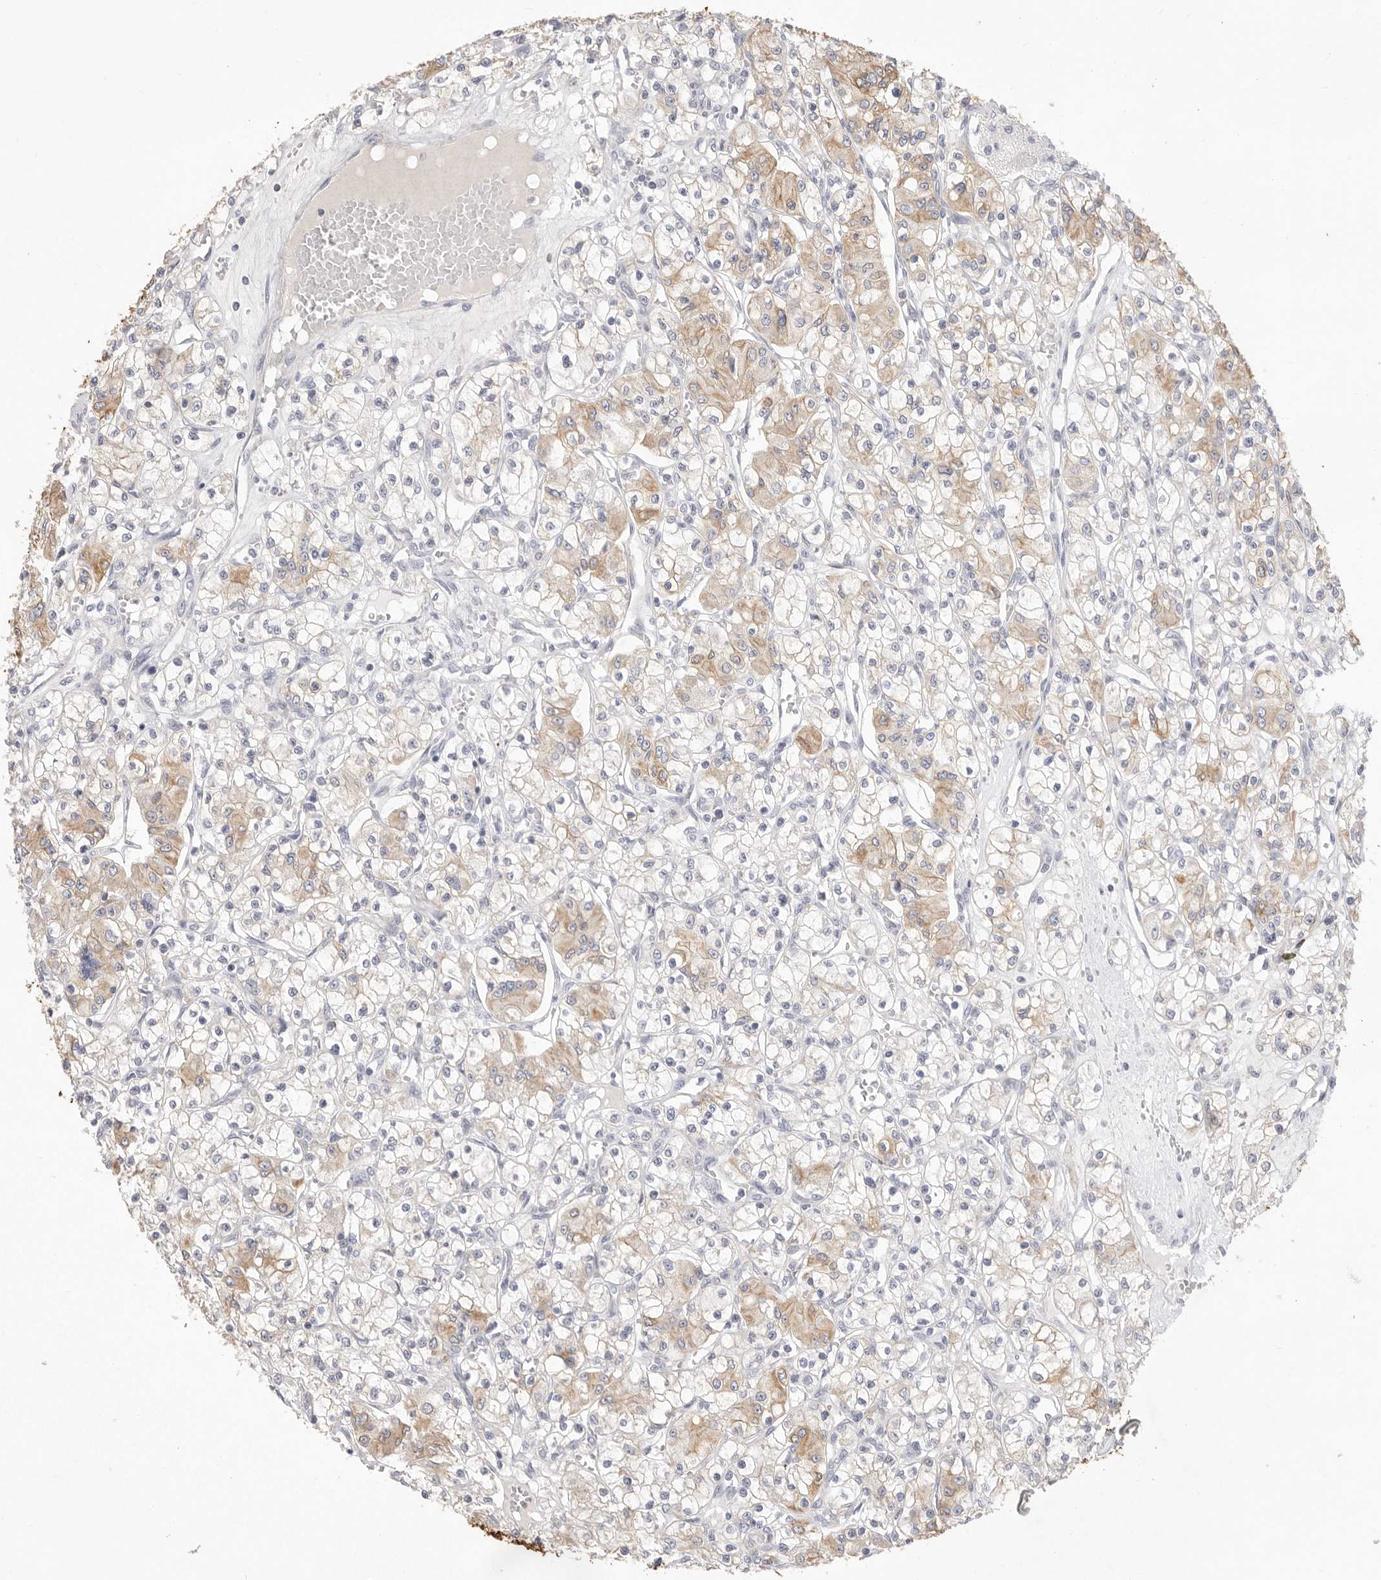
{"staining": {"intensity": "moderate", "quantity": "25%-75%", "location": "cytoplasmic/membranous"}, "tissue": "renal cancer", "cell_type": "Tumor cells", "image_type": "cancer", "snomed": [{"axis": "morphology", "description": "Adenocarcinoma, NOS"}, {"axis": "topography", "description": "Kidney"}], "caption": "A brown stain labels moderate cytoplasmic/membranous staining of a protein in renal cancer (adenocarcinoma) tumor cells.", "gene": "USH1C", "patient": {"sex": "female", "age": 59}}